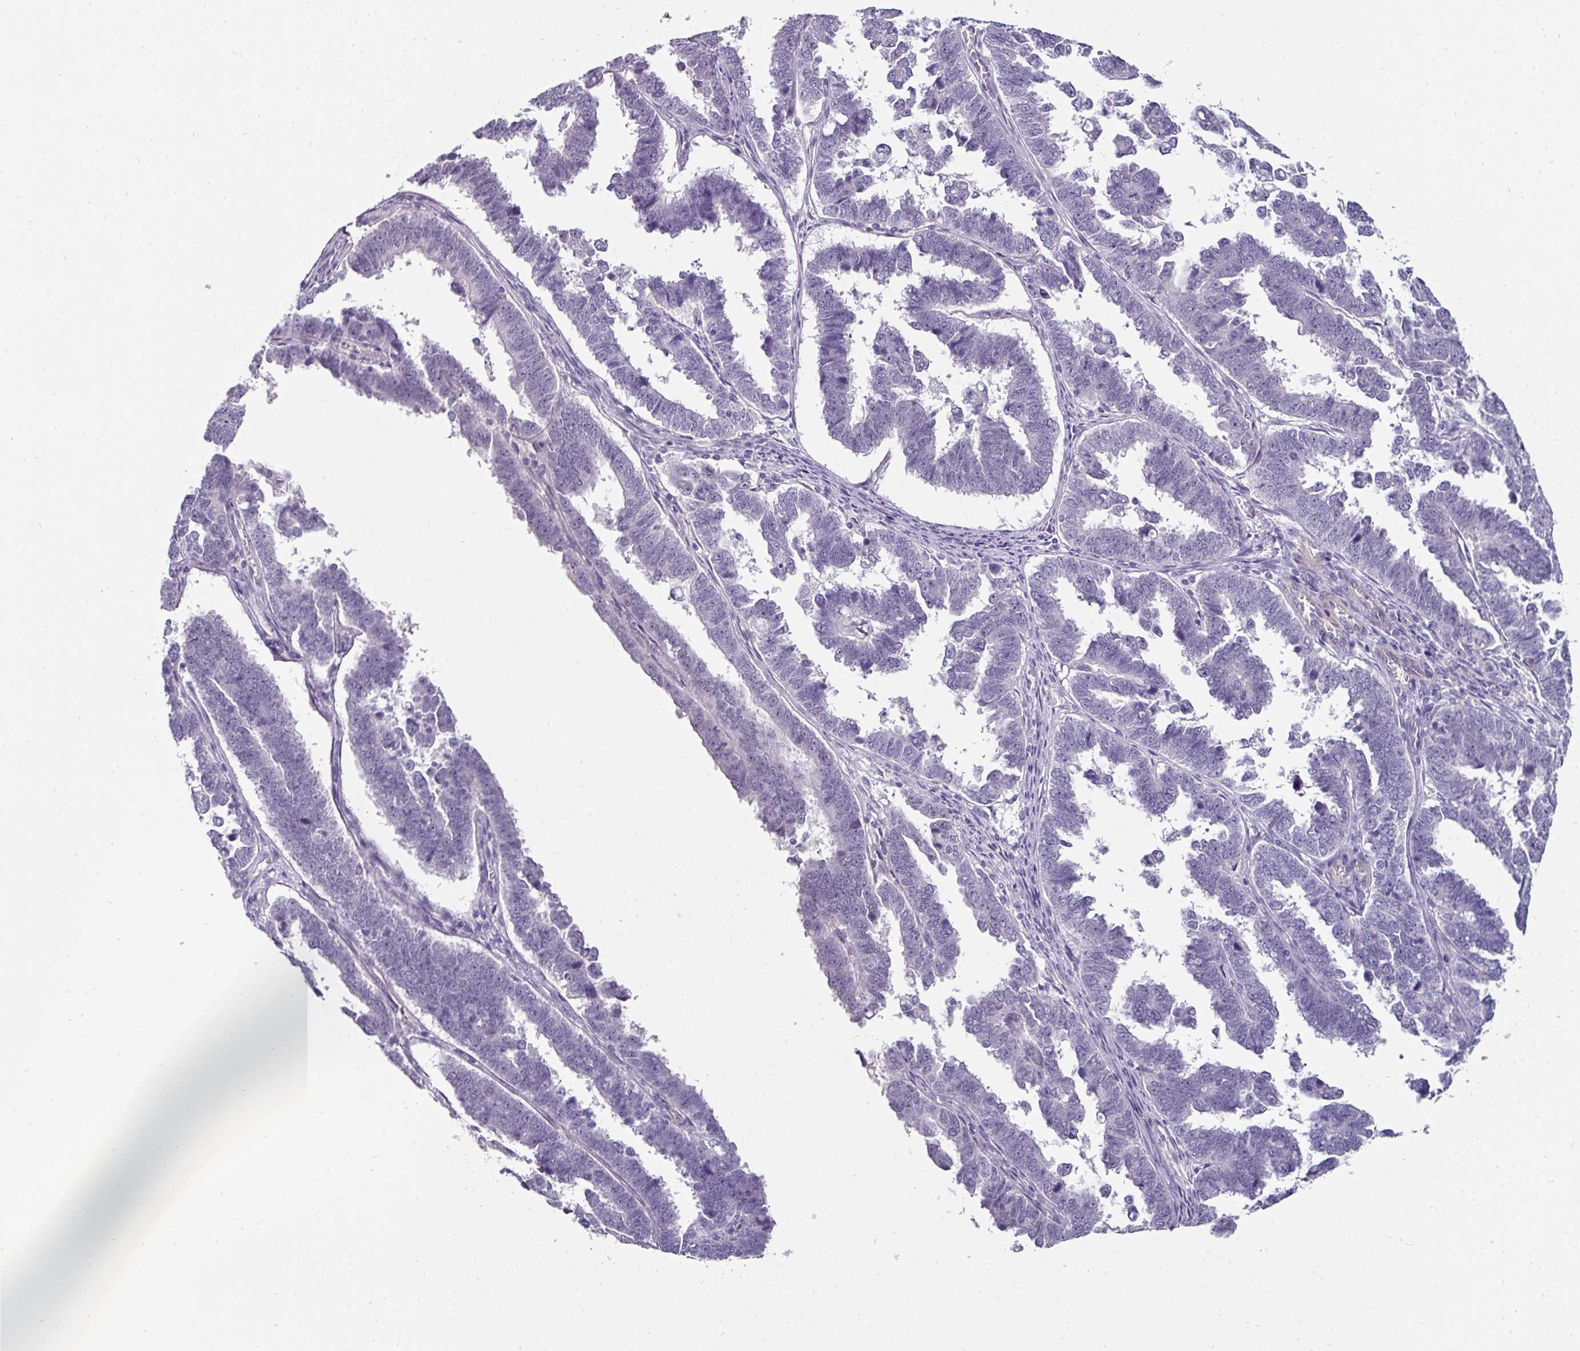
{"staining": {"intensity": "negative", "quantity": "none", "location": "none"}, "tissue": "endometrial cancer", "cell_type": "Tumor cells", "image_type": "cancer", "snomed": [{"axis": "morphology", "description": "Adenocarcinoma, NOS"}, {"axis": "topography", "description": "Endometrium"}], "caption": "IHC image of neoplastic tissue: adenocarcinoma (endometrial) stained with DAB (3,3'-diaminobenzidine) reveals no significant protein positivity in tumor cells. Nuclei are stained in blue.", "gene": "EYA3", "patient": {"sex": "female", "age": 75}}